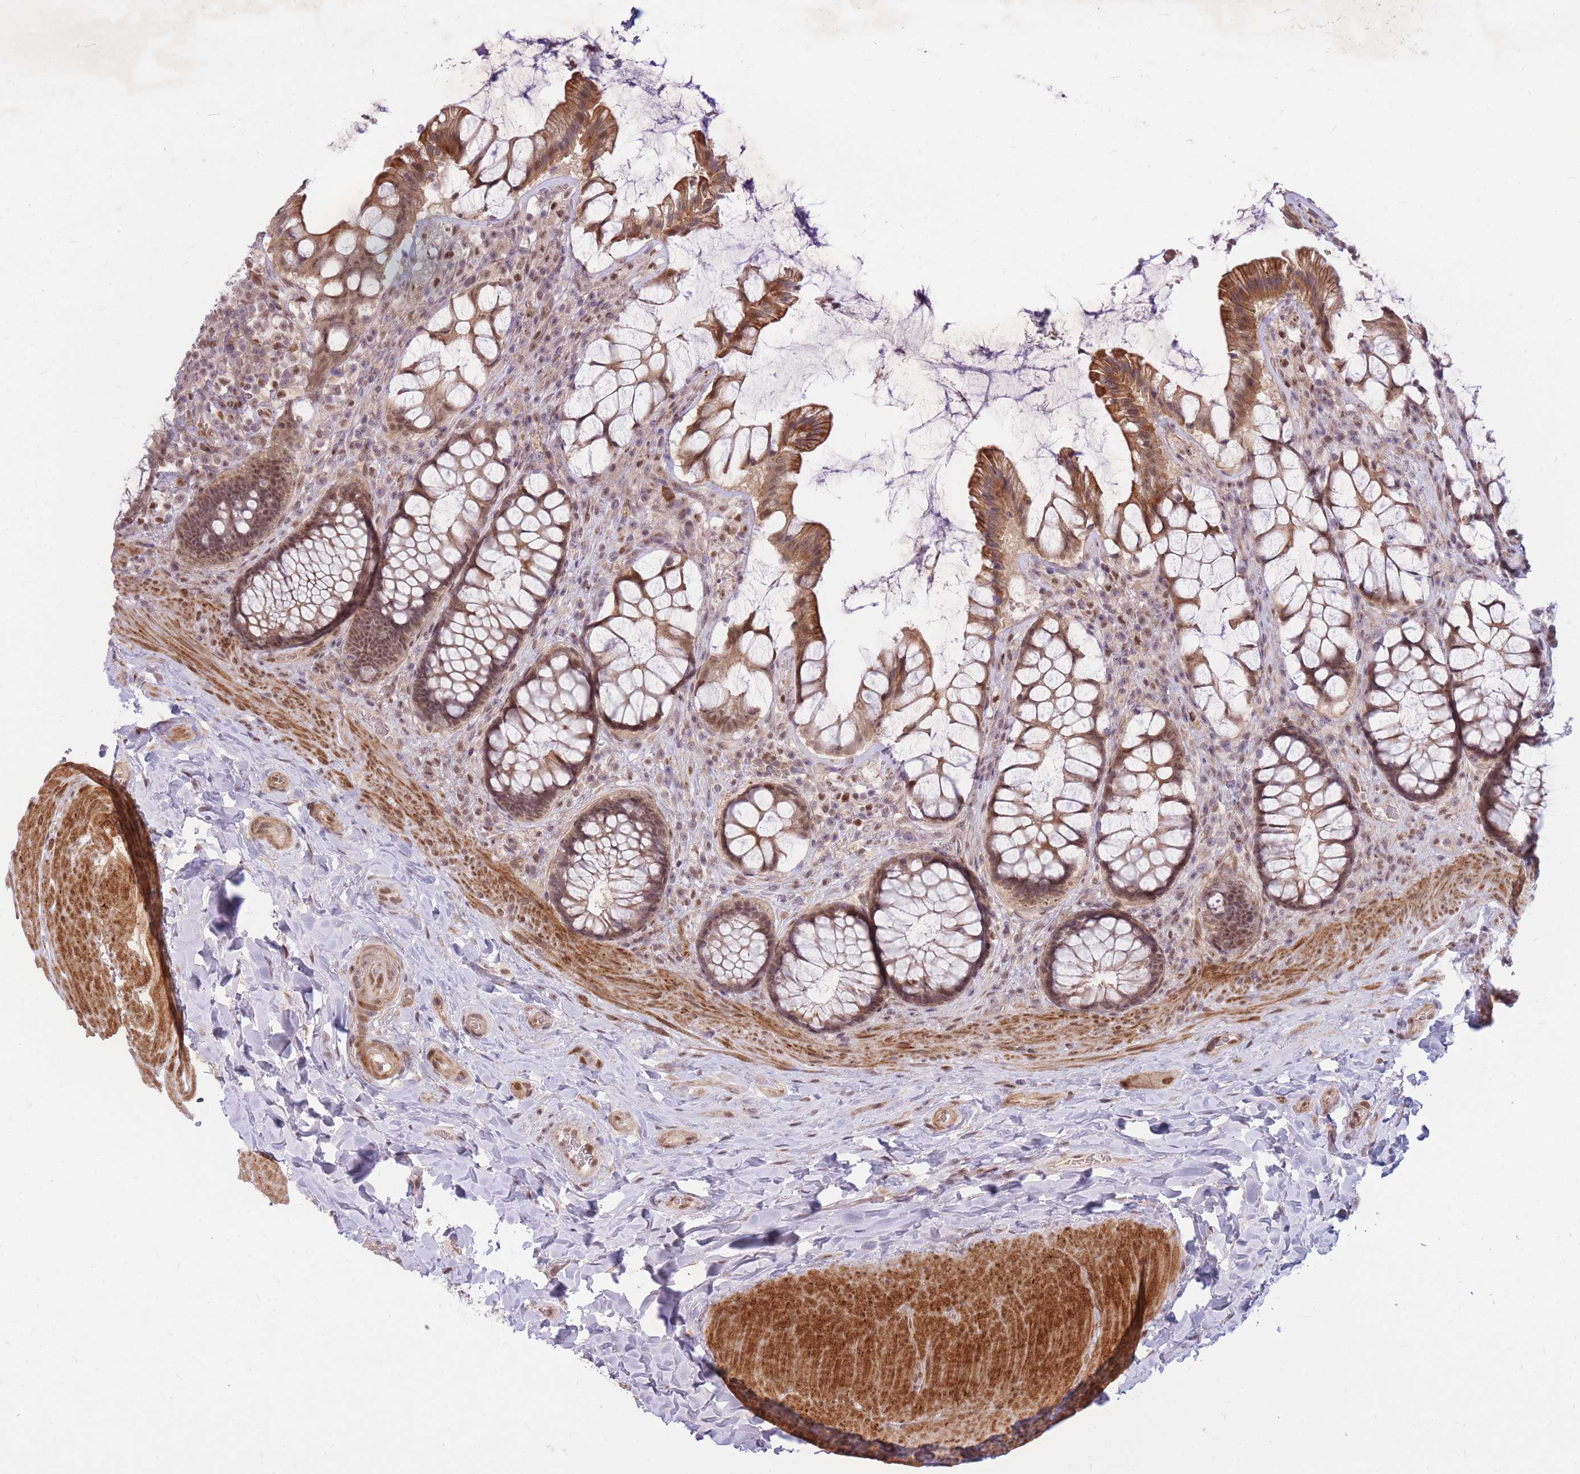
{"staining": {"intensity": "moderate", "quantity": ">75%", "location": "cytoplasmic/membranous,nuclear"}, "tissue": "rectum", "cell_type": "Glandular cells", "image_type": "normal", "snomed": [{"axis": "morphology", "description": "Normal tissue, NOS"}, {"axis": "topography", "description": "Rectum"}], "caption": "A high-resolution micrograph shows IHC staining of benign rectum, which reveals moderate cytoplasmic/membranous,nuclear staining in about >75% of glandular cells. The staining was performed using DAB (3,3'-diaminobenzidine), with brown indicating positive protein expression. Nuclei are stained blue with hematoxylin.", "gene": "ERCC2", "patient": {"sex": "female", "age": 58}}